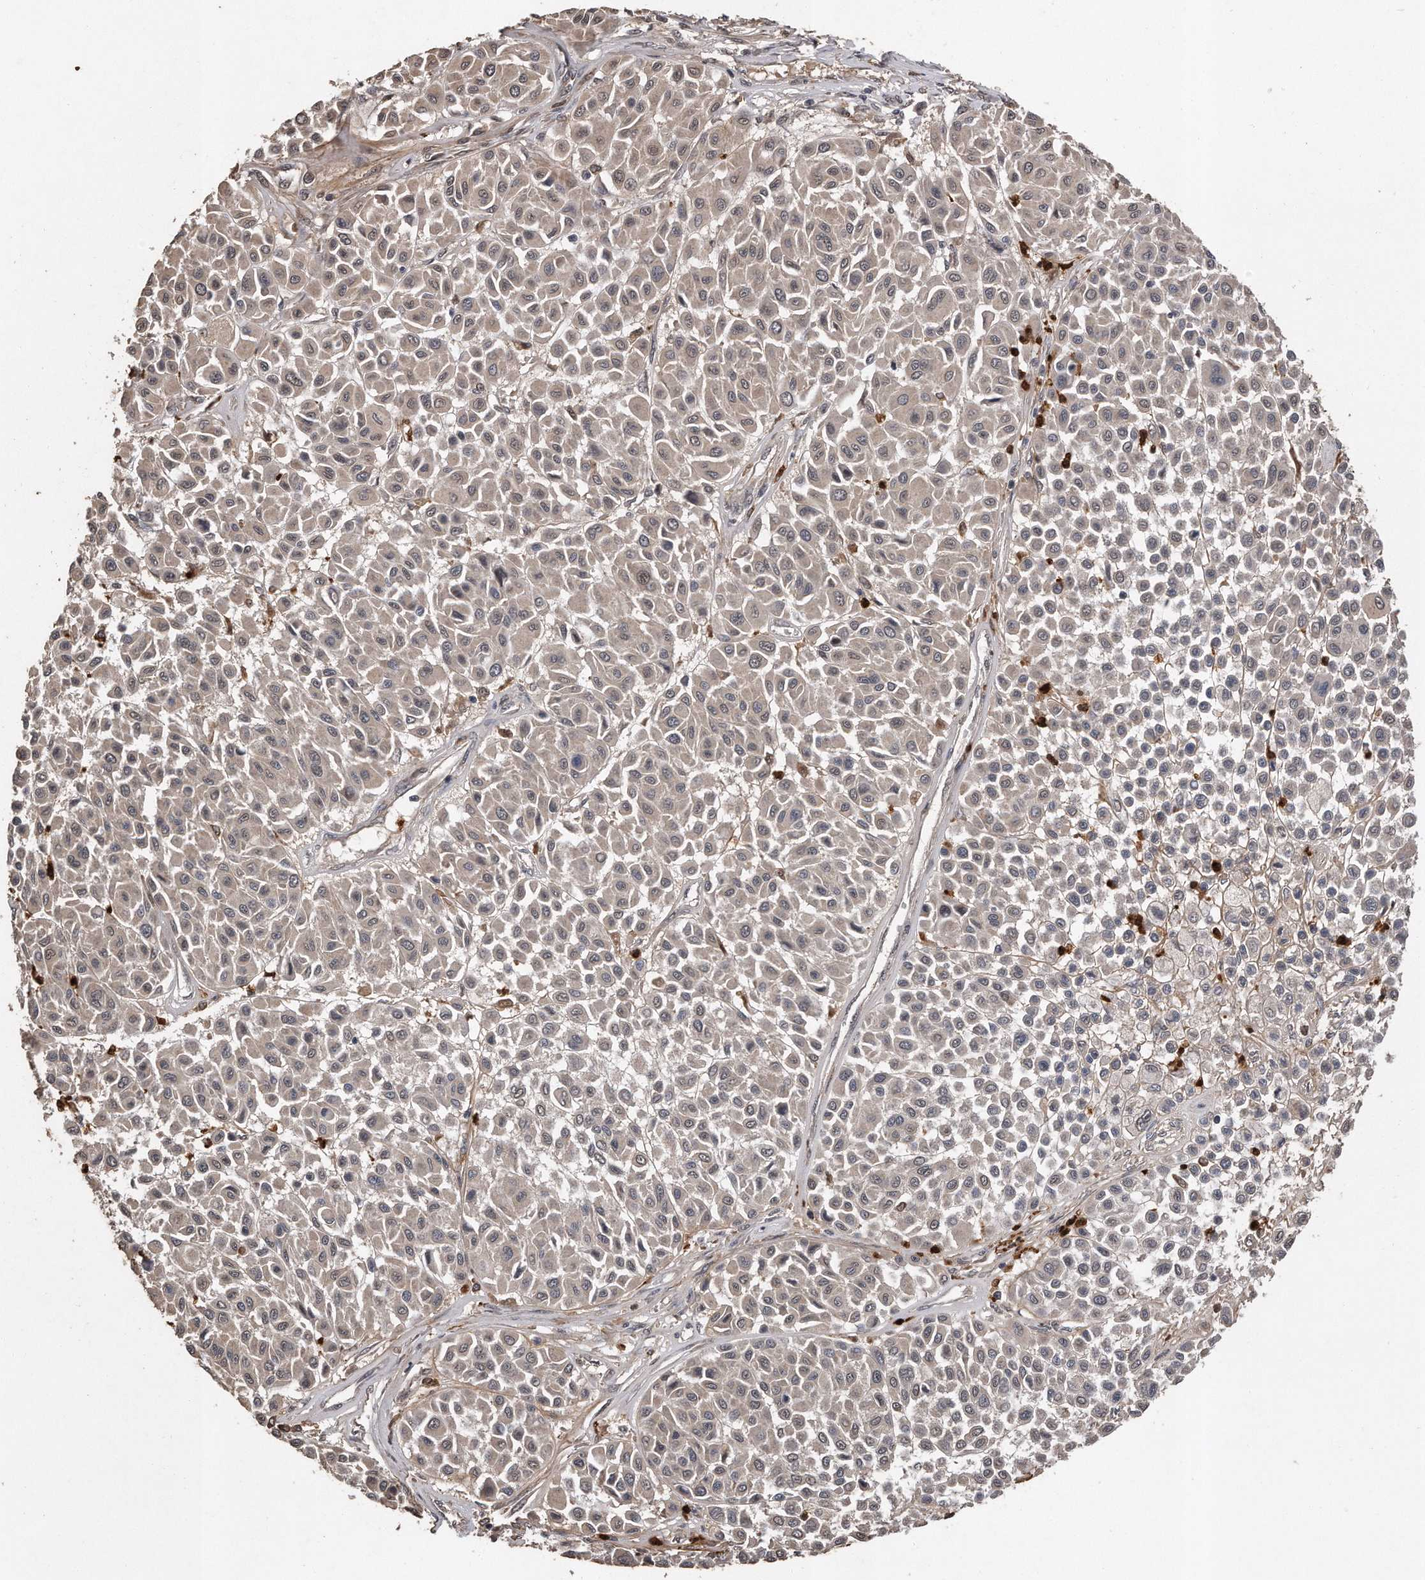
{"staining": {"intensity": "weak", "quantity": "<25%", "location": "nuclear"}, "tissue": "melanoma", "cell_type": "Tumor cells", "image_type": "cancer", "snomed": [{"axis": "morphology", "description": "Malignant melanoma, Metastatic site"}, {"axis": "topography", "description": "Soft tissue"}], "caption": "This micrograph is of malignant melanoma (metastatic site) stained with immunohistochemistry (IHC) to label a protein in brown with the nuclei are counter-stained blue. There is no staining in tumor cells.", "gene": "PELO", "patient": {"sex": "male", "age": 41}}